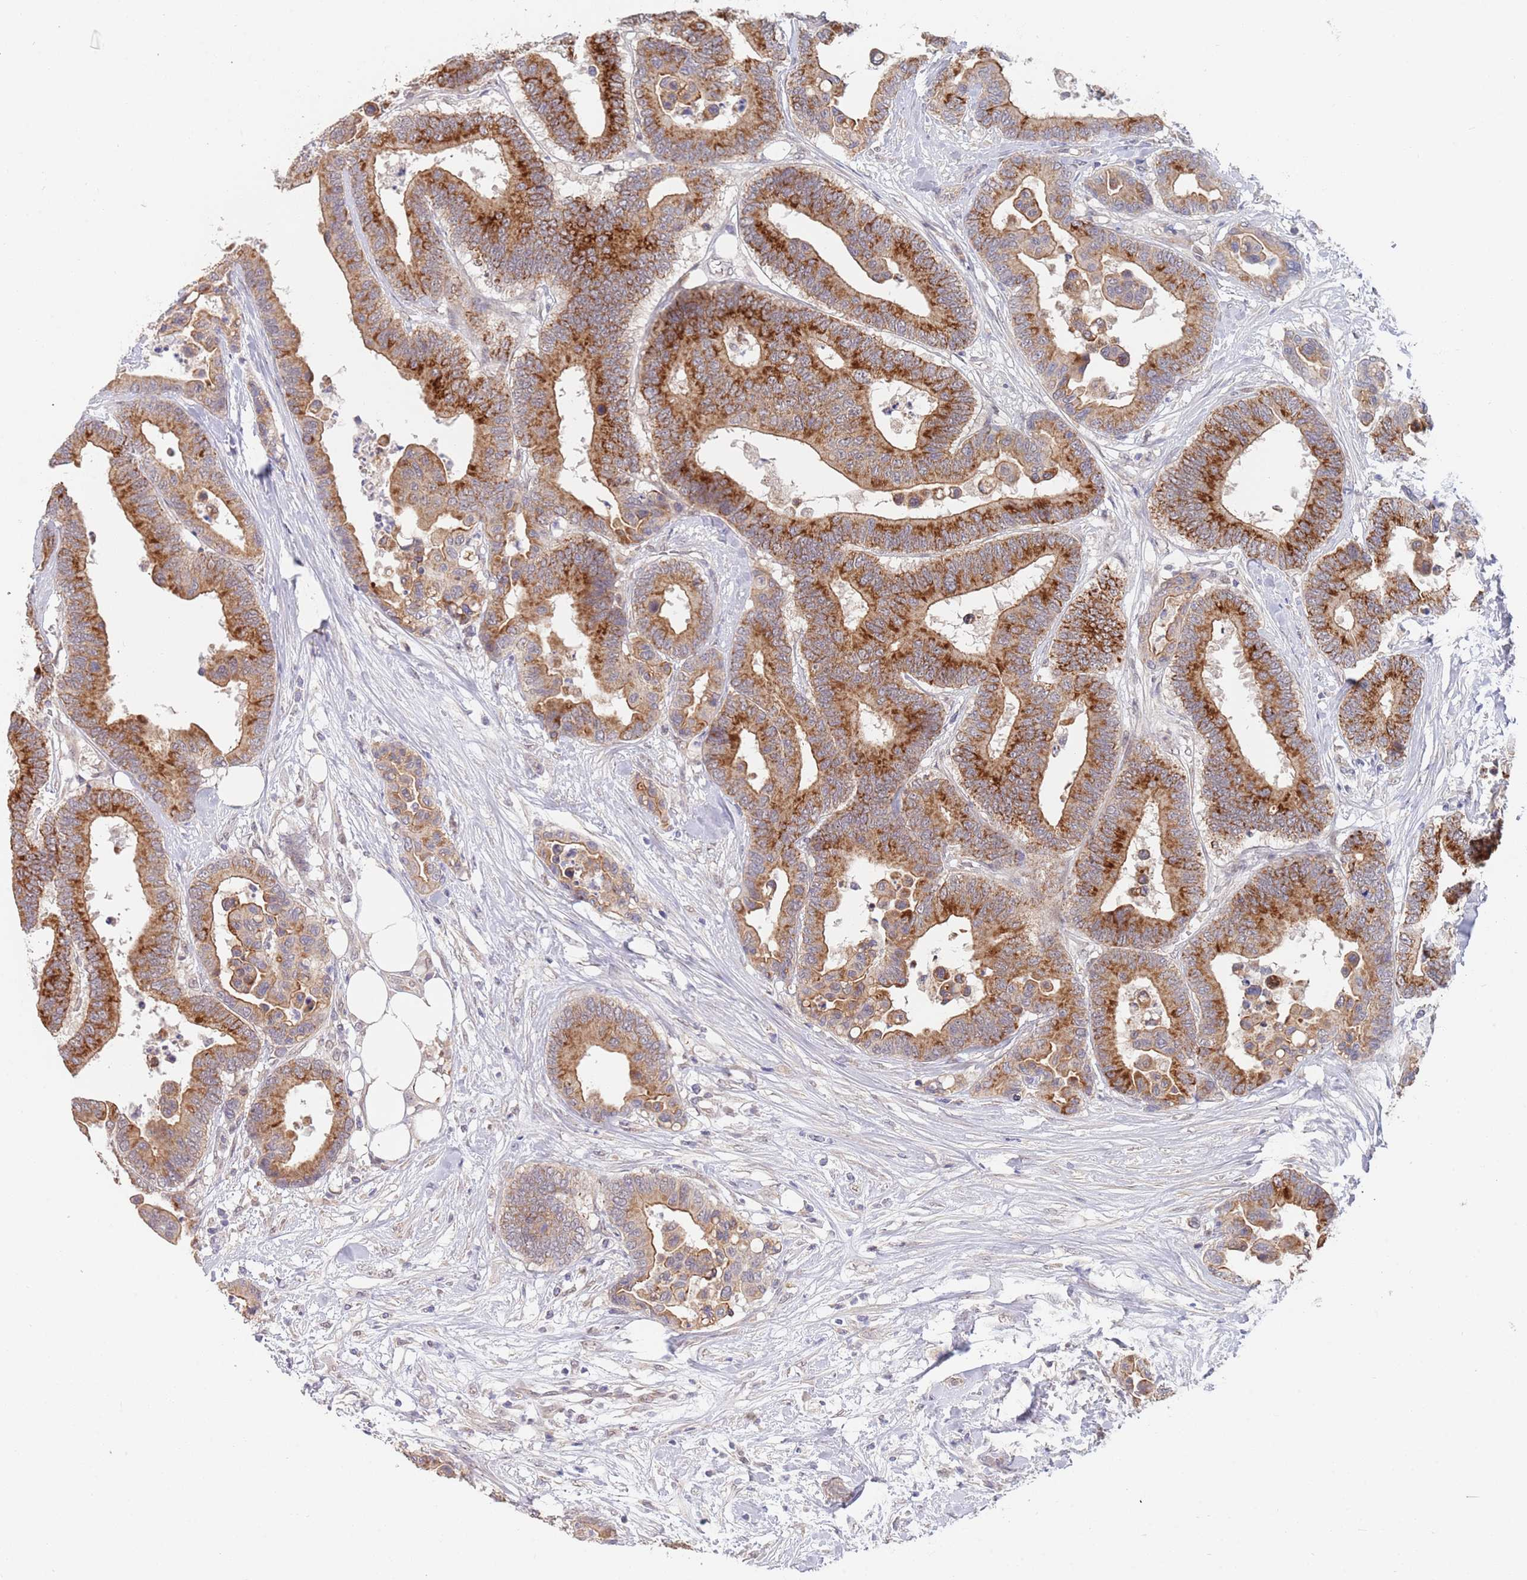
{"staining": {"intensity": "strong", "quantity": ">75%", "location": "cytoplasmic/membranous"}, "tissue": "colorectal cancer", "cell_type": "Tumor cells", "image_type": "cancer", "snomed": [{"axis": "morphology", "description": "Adenocarcinoma, NOS"}, {"axis": "topography", "description": "Colon"}], "caption": "This photomicrograph shows IHC staining of human colorectal cancer (adenocarcinoma), with high strong cytoplasmic/membranous positivity in approximately >75% of tumor cells.", "gene": "UQCC3", "patient": {"sex": "male", "age": 82}}